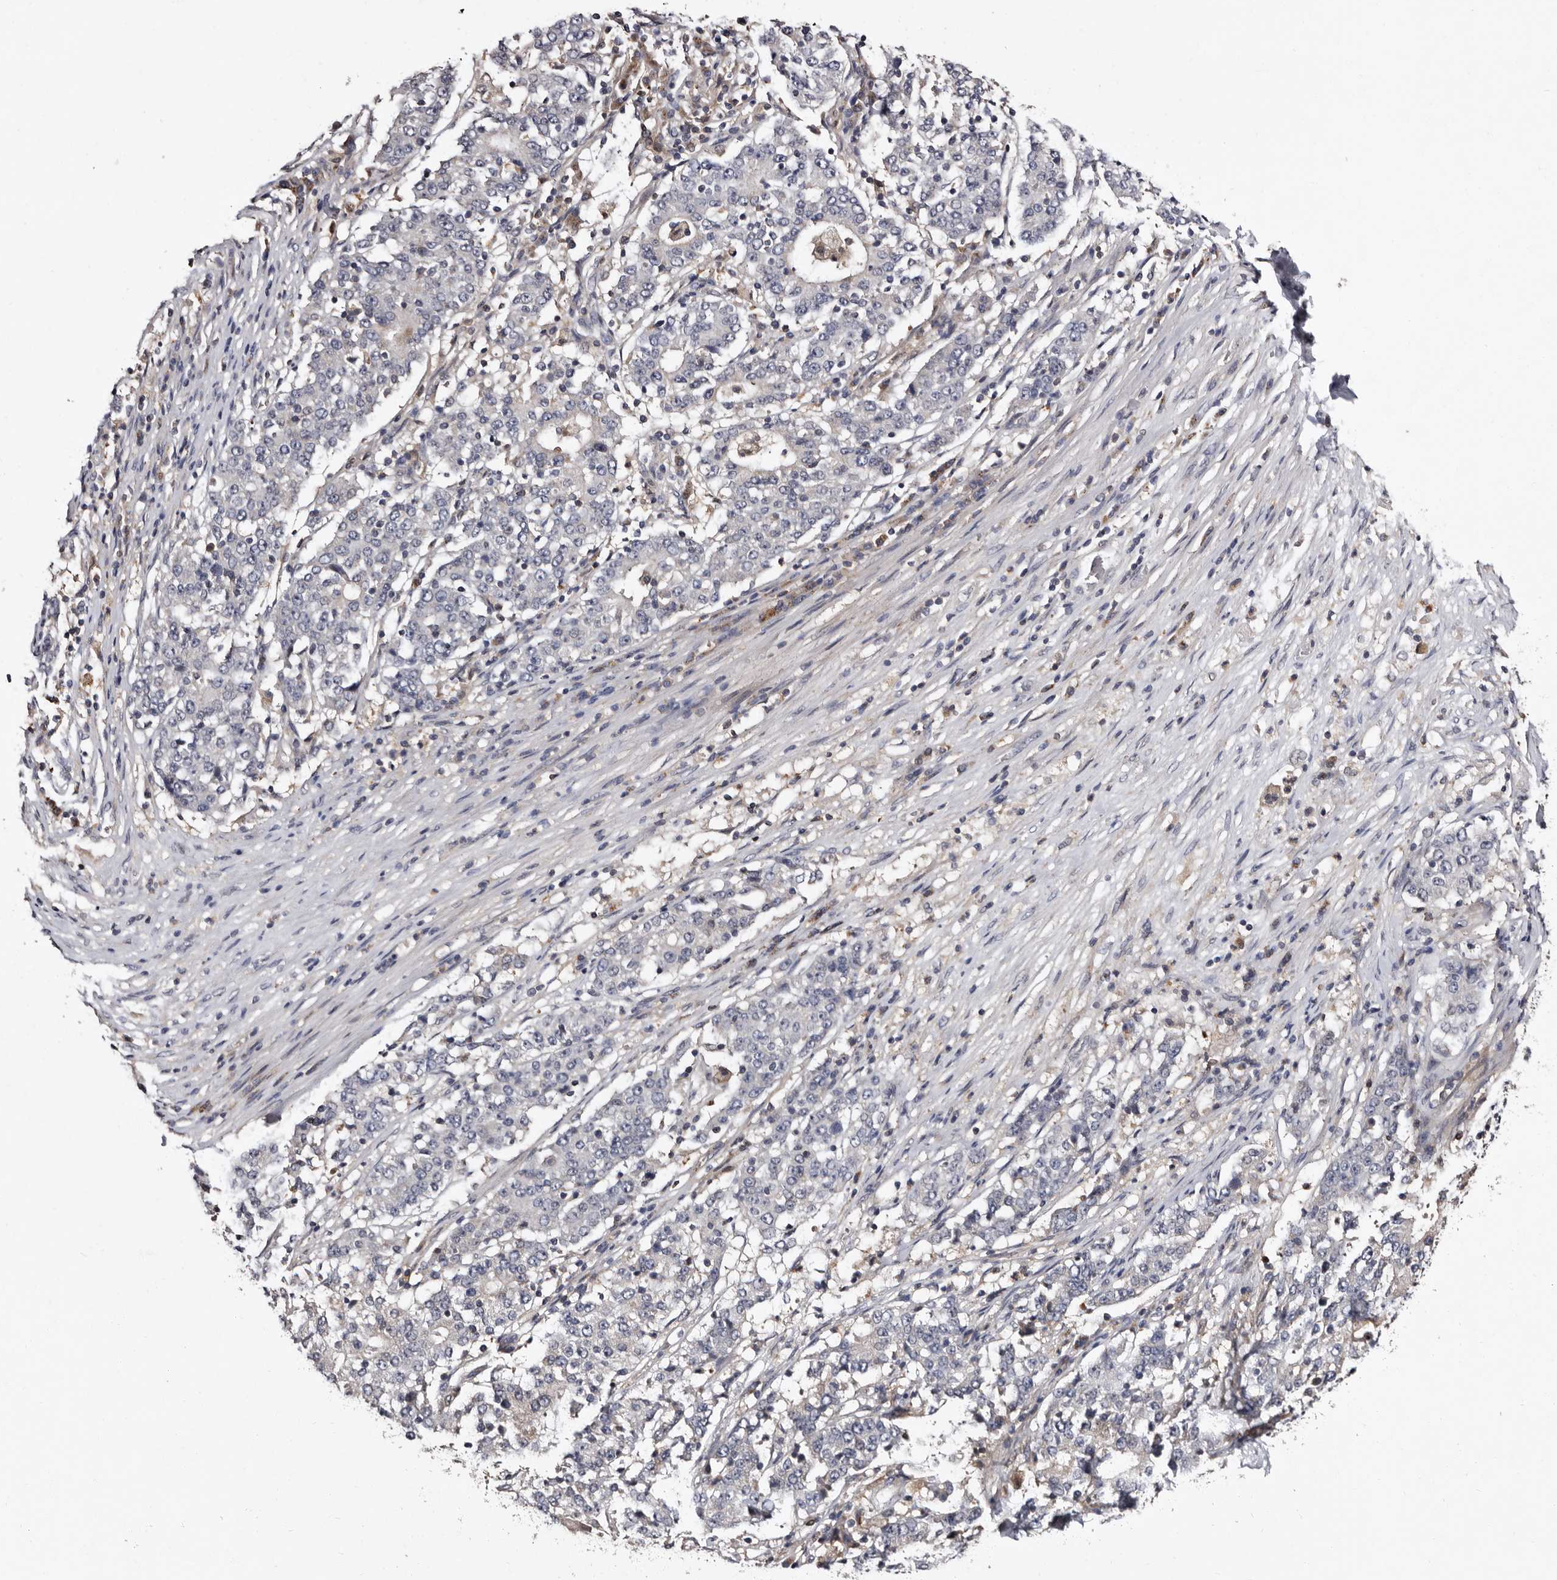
{"staining": {"intensity": "negative", "quantity": "none", "location": "none"}, "tissue": "stomach cancer", "cell_type": "Tumor cells", "image_type": "cancer", "snomed": [{"axis": "morphology", "description": "Adenocarcinoma, NOS"}, {"axis": "topography", "description": "Stomach"}], "caption": "This is a micrograph of immunohistochemistry (IHC) staining of stomach adenocarcinoma, which shows no expression in tumor cells.", "gene": "DNPH1", "patient": {"sex": "male", "age": 59}}